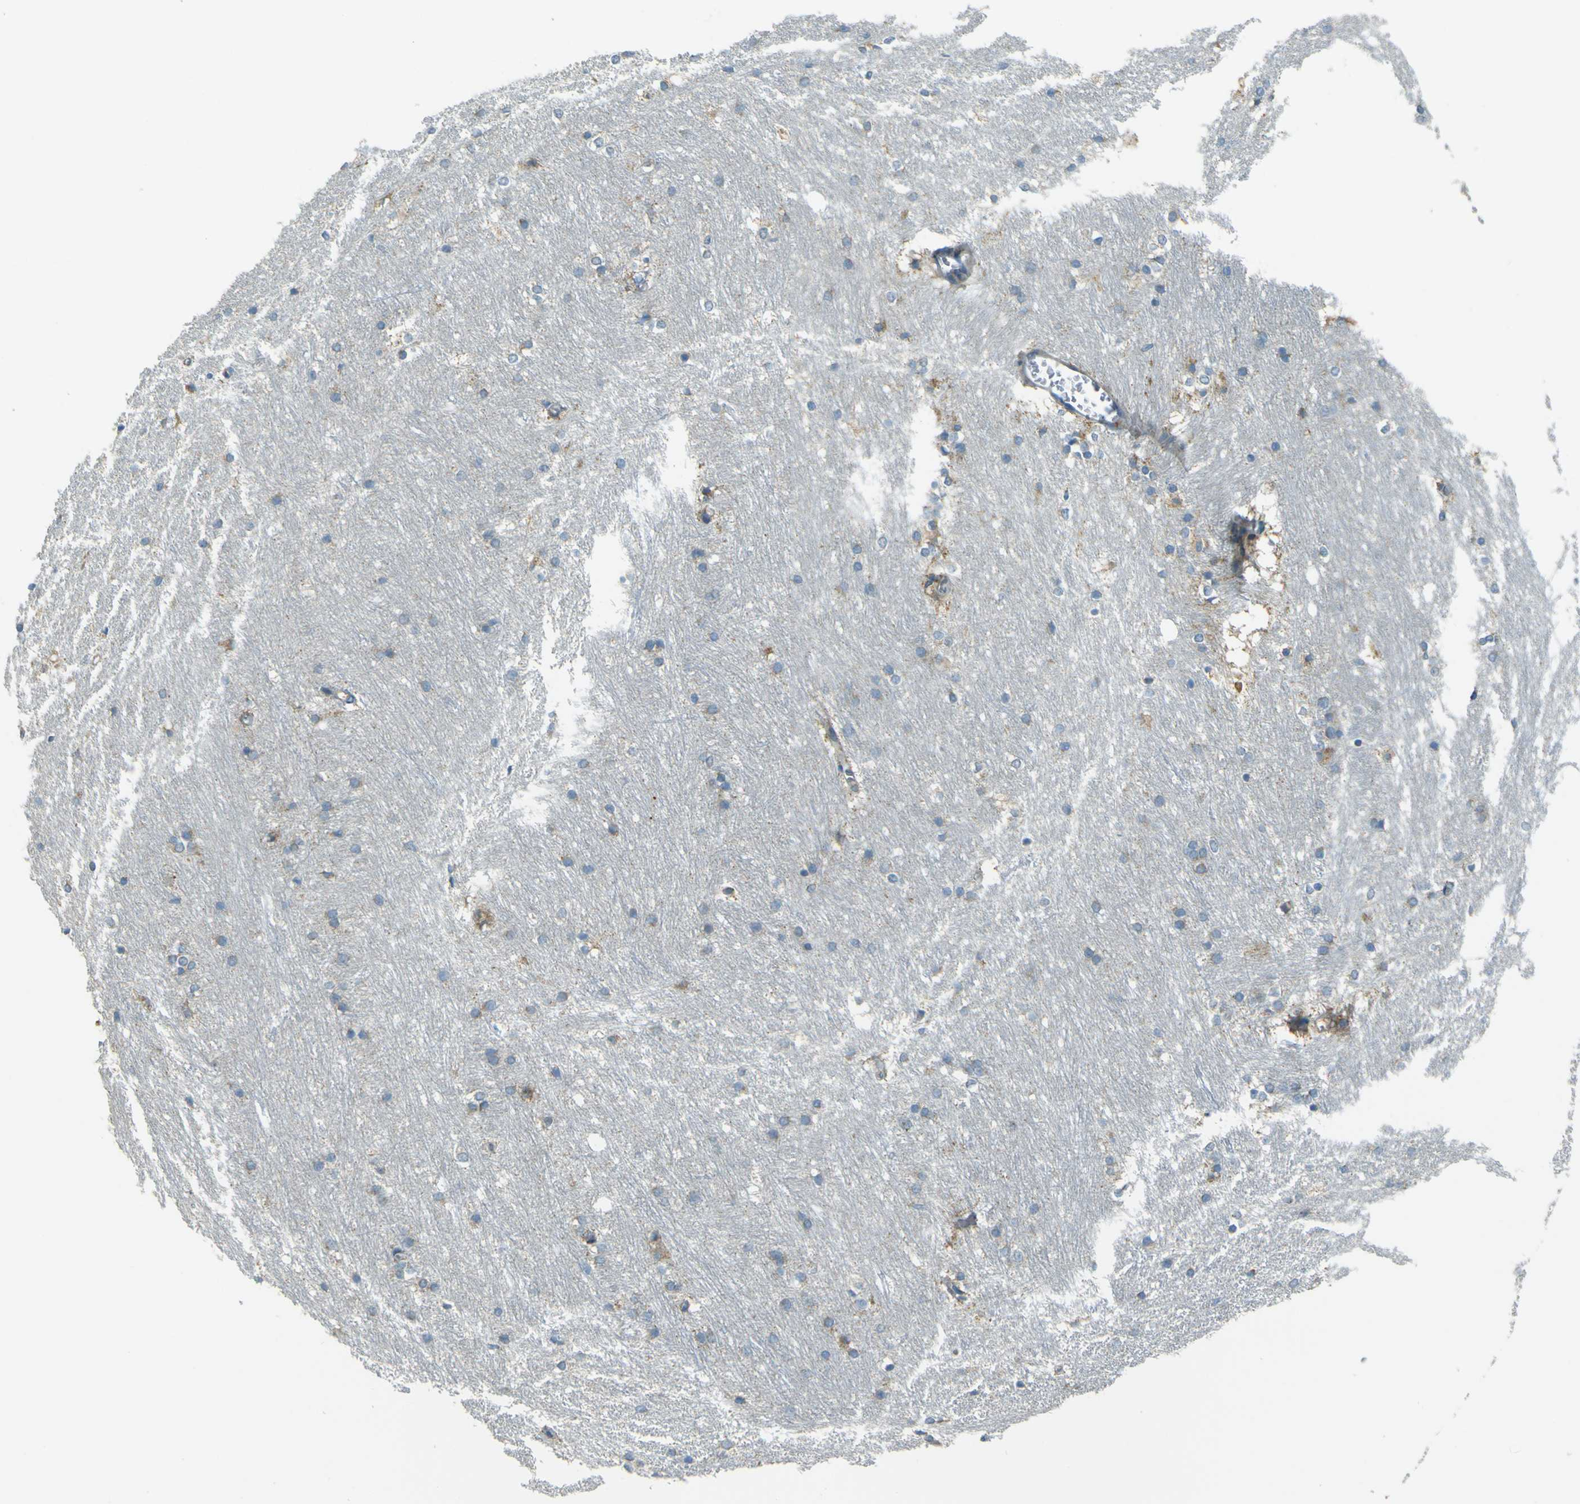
{"staining": {"intensity": "weak", "quantity": "<25%", "location": "cytoplasmic/membranous"}, "tissue": "caudate", "cell_type": "Glial cells", "image_type": "normal", "snomed": [{"axis": "morphology", "description": "Normal tissue, NOS"}, {"axis": "topography", "description": "Lateral ventricle wall"}], "caption": "An image of human caudate is negative for staining in glial cells. (DAB IHC with hematoxylin counter stain).", "gene": "FKTN", "patient": {"sex": "female", "age": 19}}